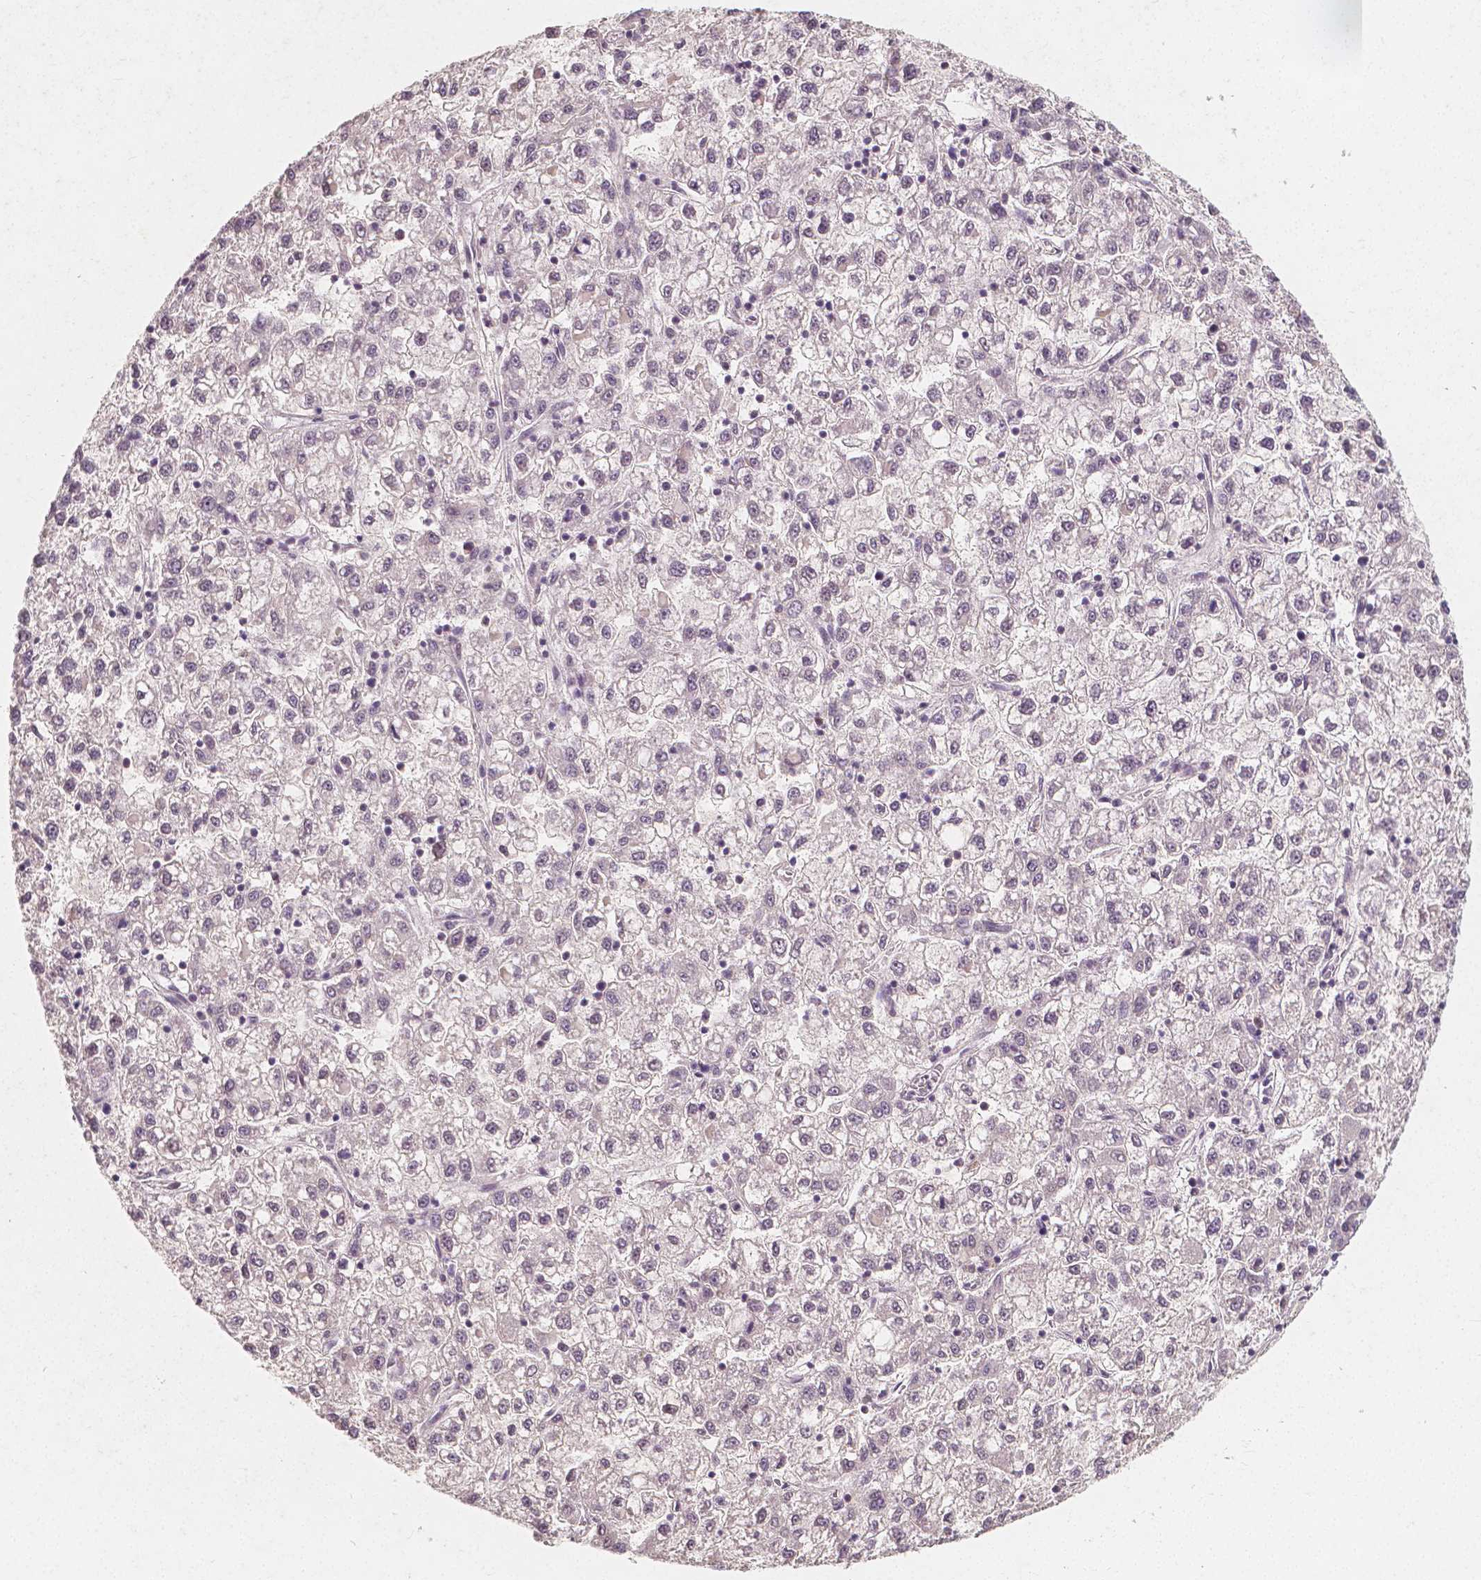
{"staining": {"intensity": "negative", "quantity": "none", "location": "none"}, "tissue": "liver cancer", "cell_type": "Tumor cells", "image_type": "cancer", "snomed": [{"axis": "morphology", "description": "Carcinoma, Hepatocellular, NOS"}, {"axis": "topography", "description": "Liver"}], "caption": "Tumor cells are negative for protein expression in human liver cancer.", "gene": "NOLC1", "patient": {"sex": "male", "age": 40}}